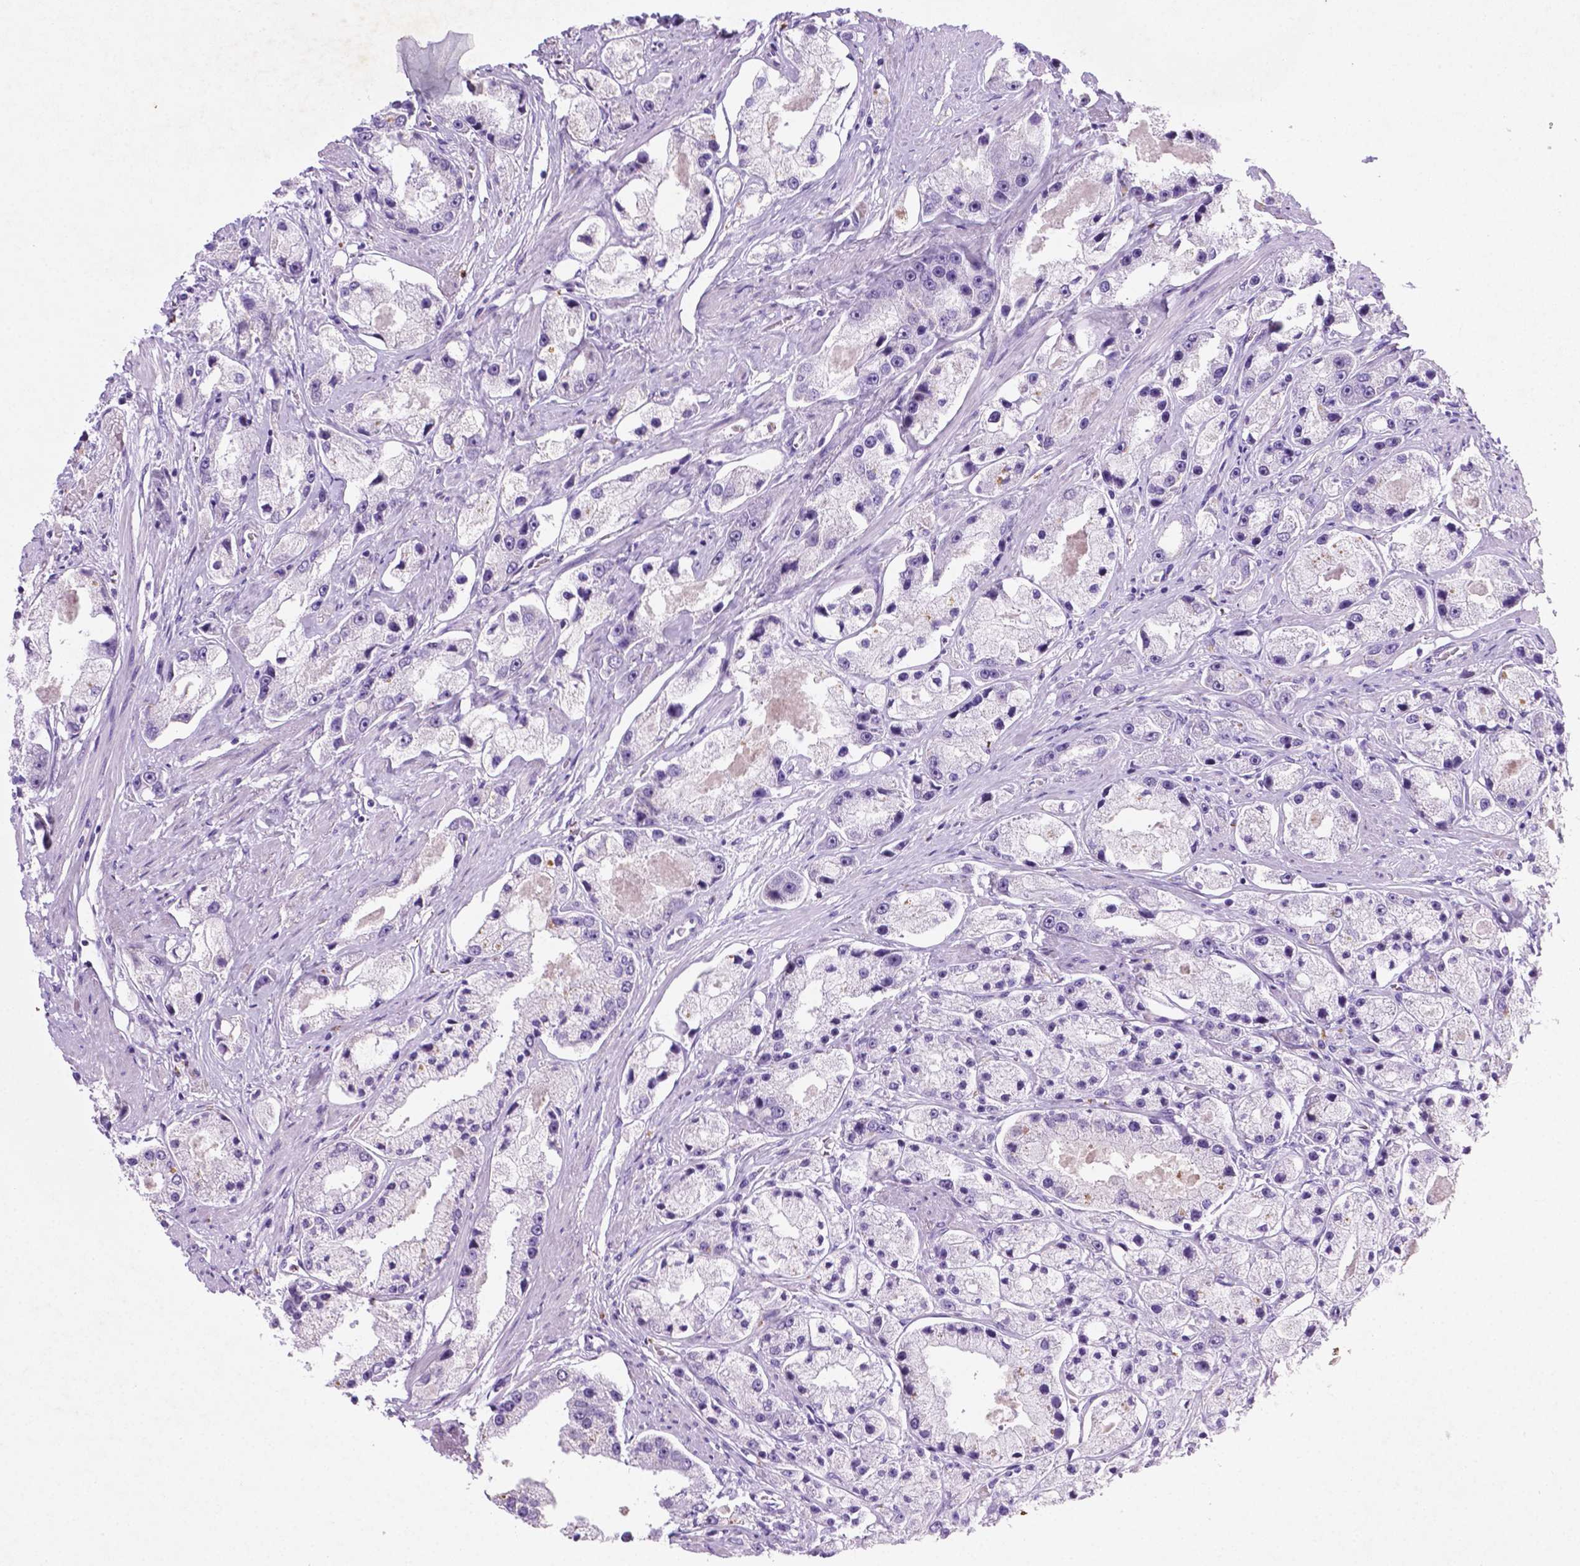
{"staining": {"intensity": "negative", "quantity": "none", "location": "none"}, "tissue": "prostate cancer", "cell_type": "Tumor cells", "image_type": "cancer", "snomed": [{"axis": "morphology", "description": "Adenocarcinoma, High grade"}, {"axis": "topography", "description": "Prostate"}], "caption": "Tumor cells are negative for brown protein staining in adenocarcinoma (high-grade) (prostate).", "gene": "C18orf21", "patient": {"sex": "male", "age": 67}}